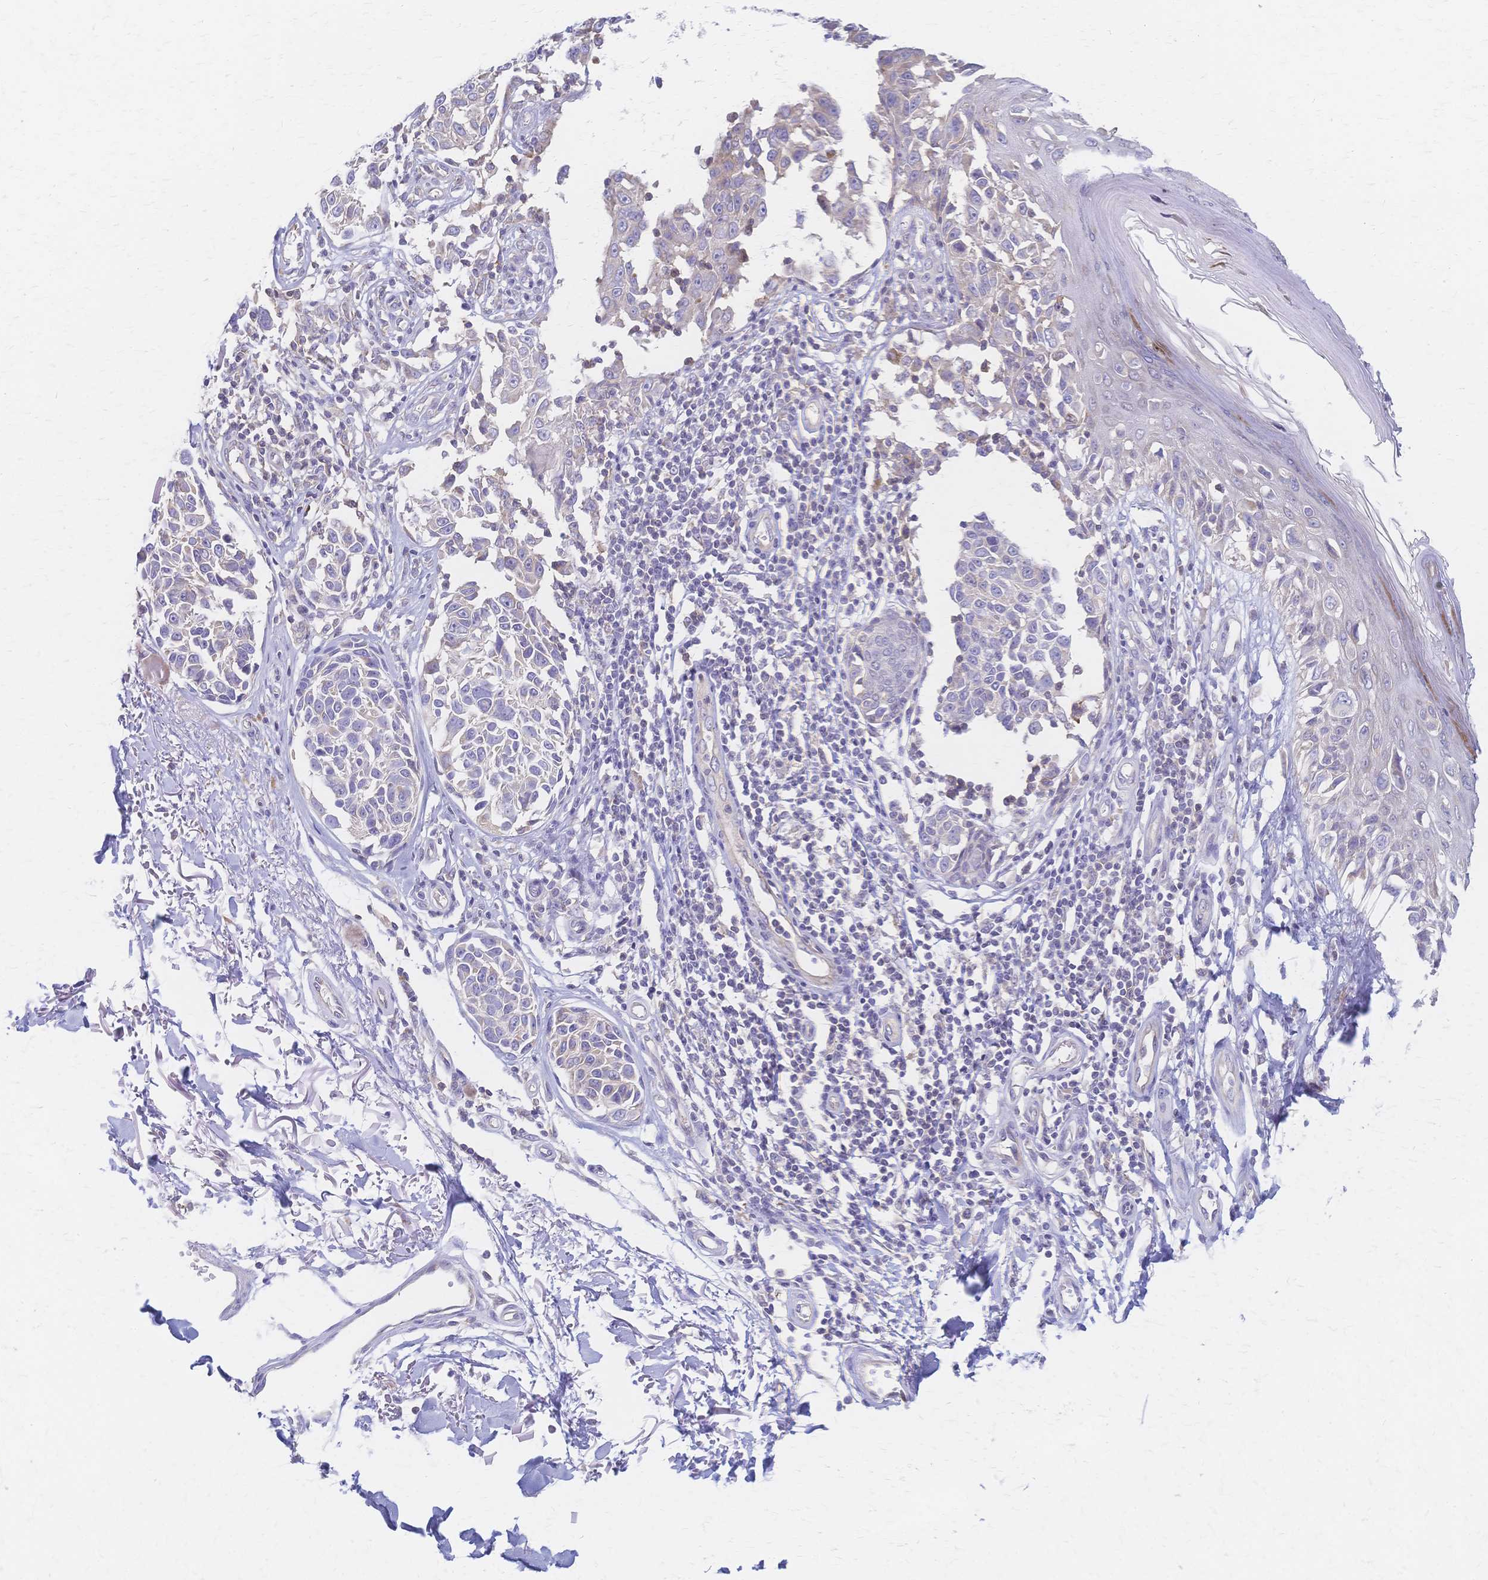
{"staining": {"intensity": "weak", "quantity": "<25%", "location": "cytoplasmic/membranous"}, "tissue": "melanoma", "cell_type": "Tumor cells", "image_type": "cancer", "snomed": [{"axis": "morphology", "description": "Malignant melanoma, NOS"}, {"axis": "topography", "description": "Skin"}], "caption": "Immunohistochemistry micrograph of human malignant melanoma stained for a protein (brown), which displays no positivity in tumor cells.", "gene": "CYB5A", "patient": {"sex": "male", "age": 73}}